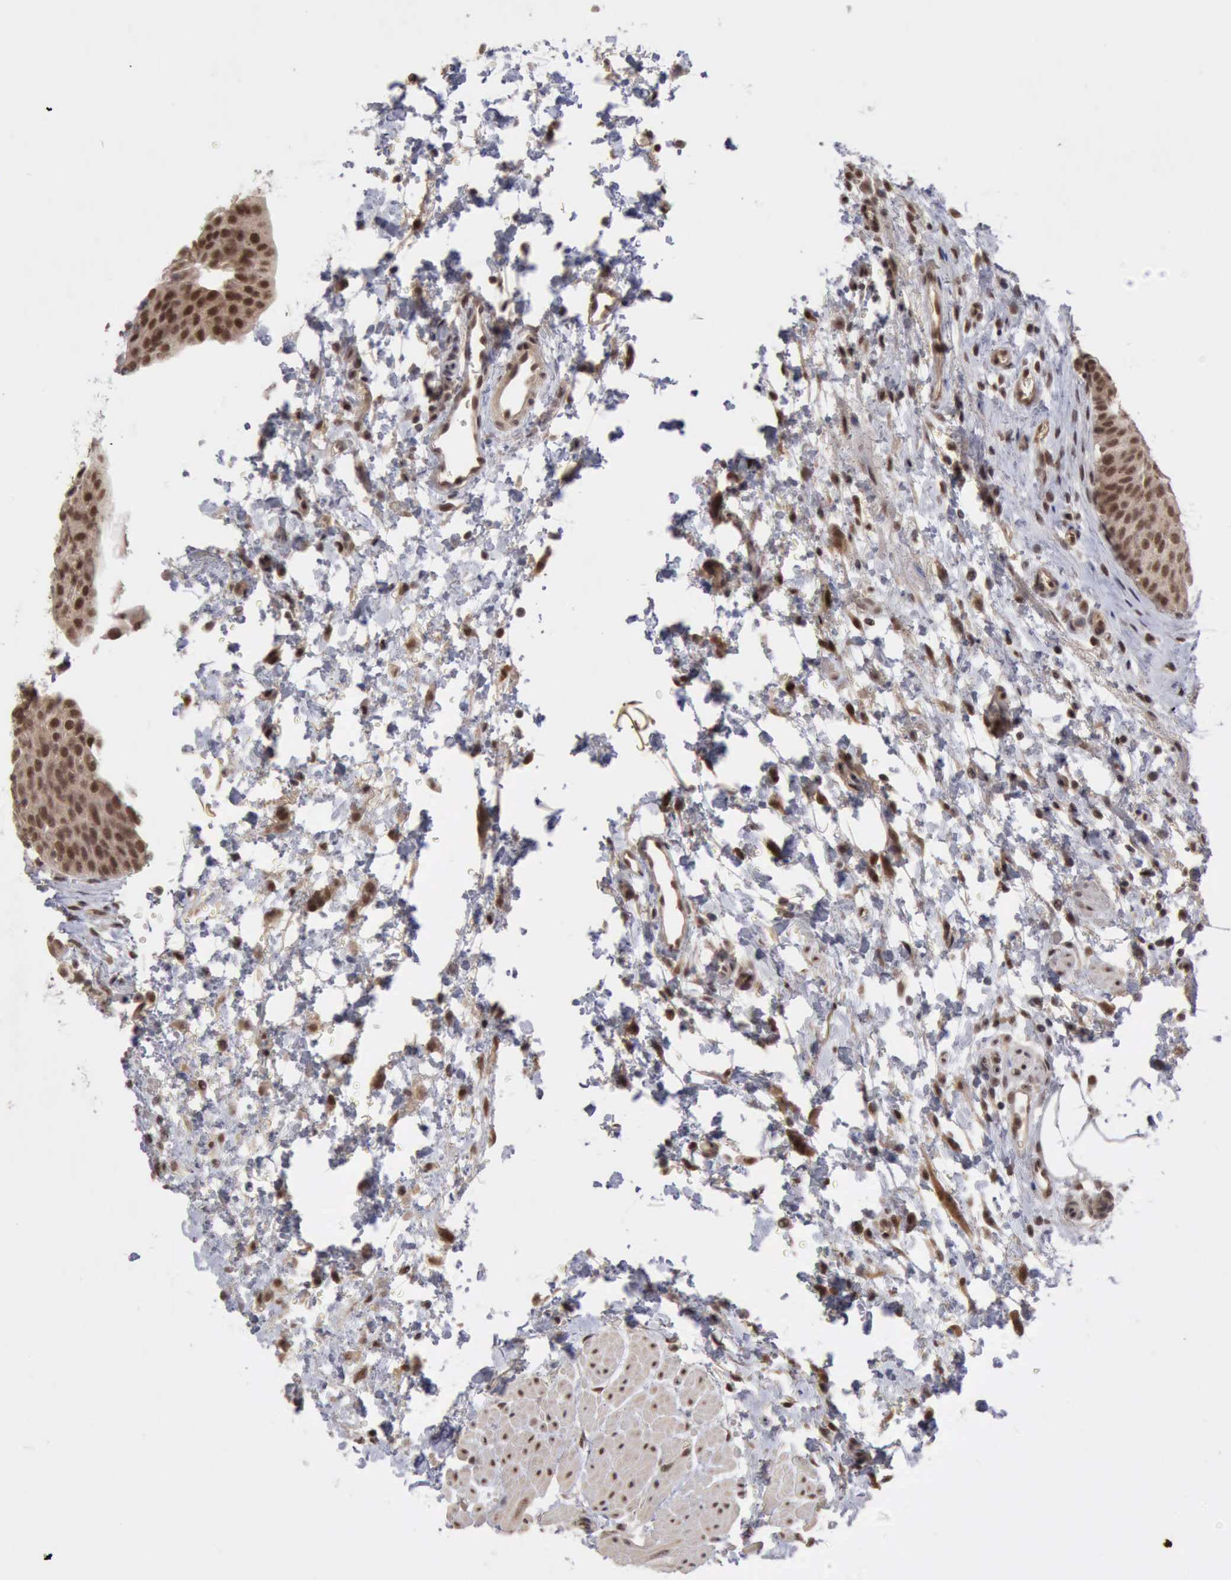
{"staining": {"intensity": "moderate", "quantity": ">75%", "location": "cytoplasmic/membranous,nuclear"}, "tissue": "urinary bladder", "cell_type": "Urothelial cells", "image_type": "normal", "snomed": [{"axis": "morphology", "description": "Normal tissue, NOS"}, {"axis": "topography", "description": "Smooth muscle"}, {"axis": "topography", "description": "Urinary bladder"}], "caption": "An immunohistochemistry (IHC) histopathology image of normal tissue is shown. Protein staining in brown highlights moderate cytoplasmic/membranous,nuclear positivity in urinary bladder within urothelial cells. (DAB (3,3'-diaminobenzidine) IHC with brightfield microscopy, high magnification).", "gene": "CDKN2A", "patient": {"sex": "male", "age": 35}}